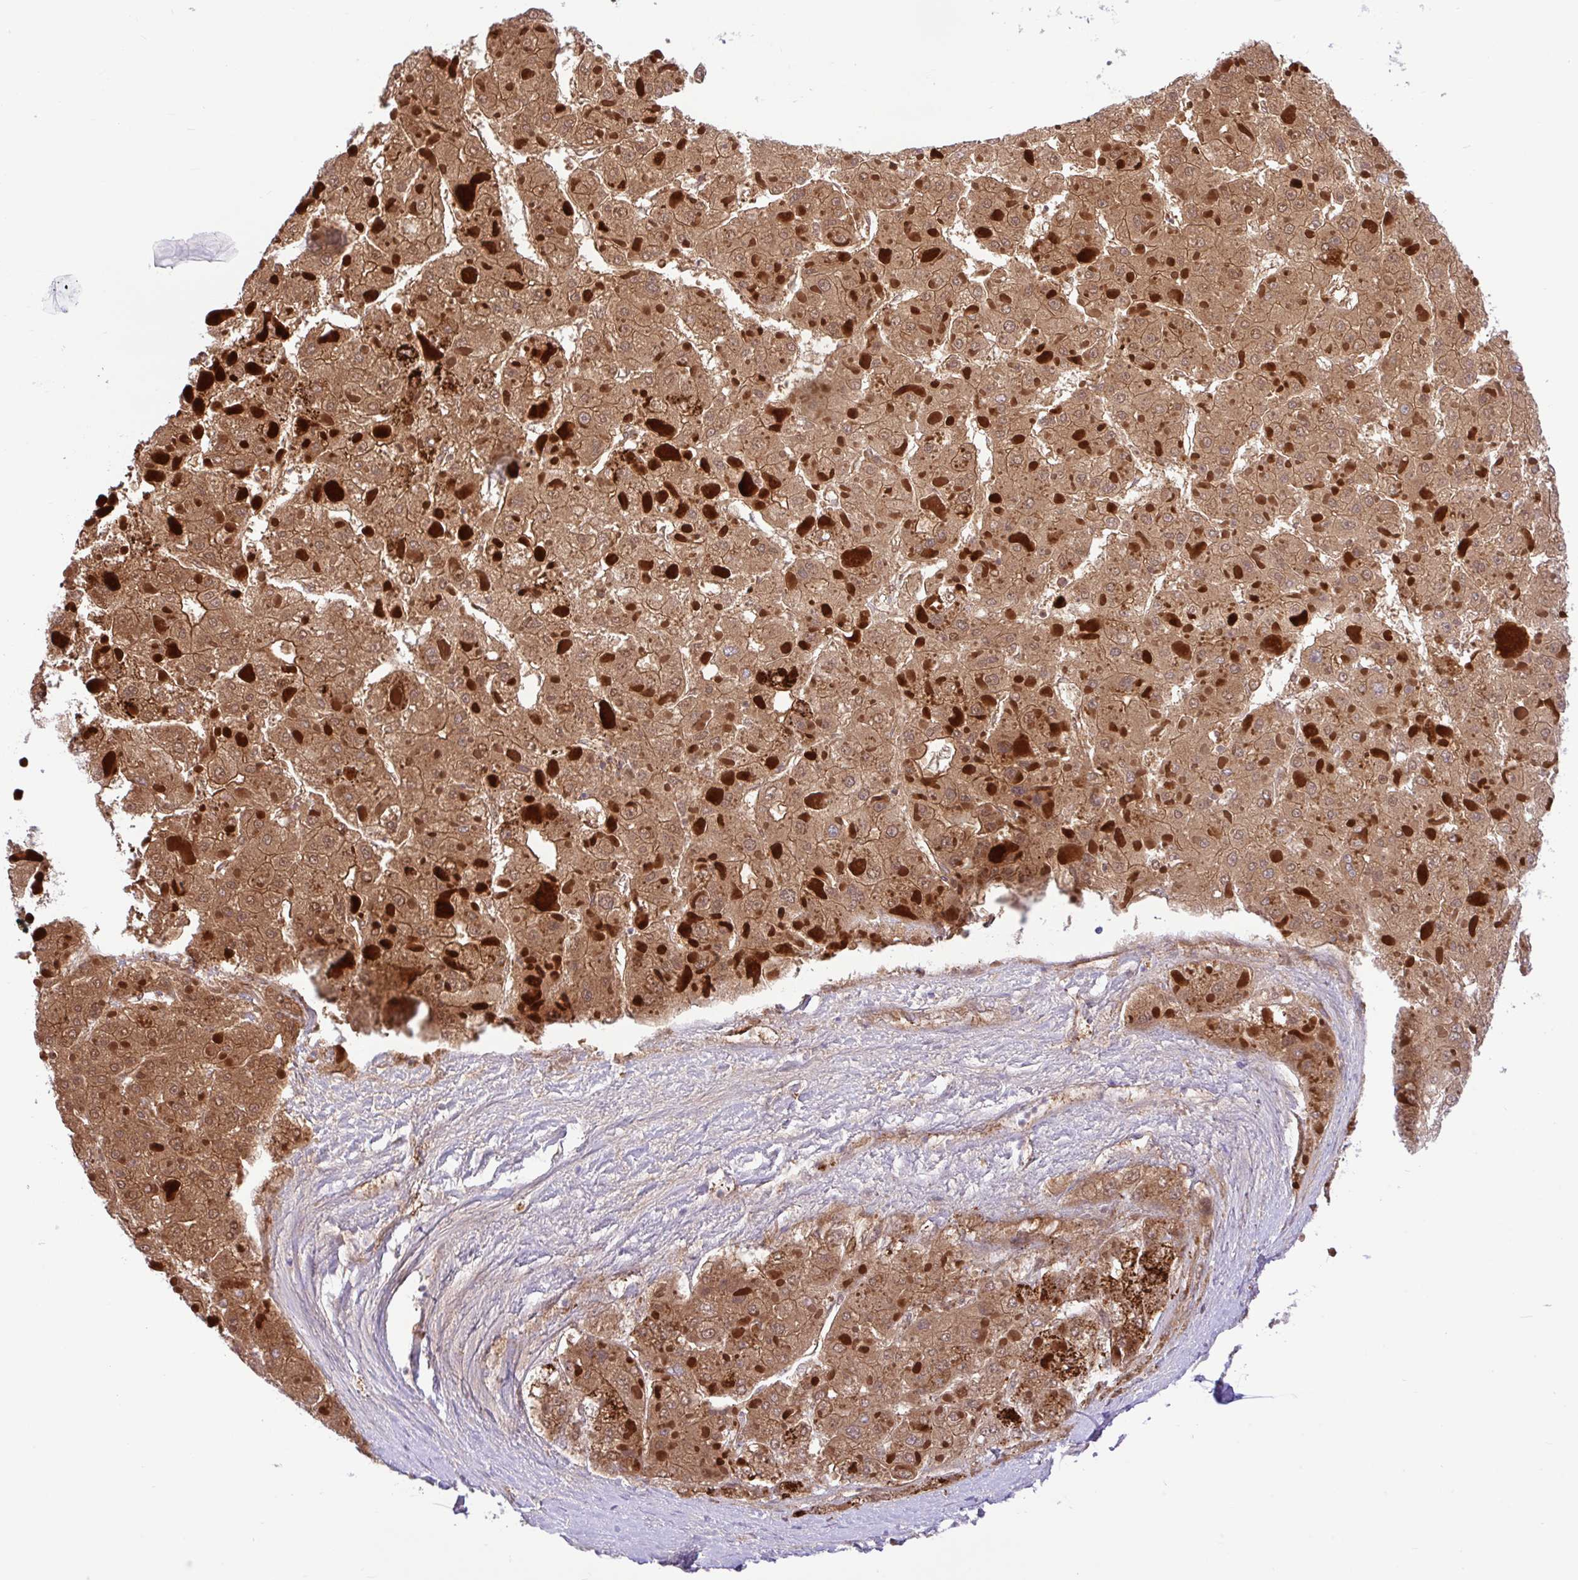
{"staining": {"intensity": "moderate", "quantity": ">75%", "location": "cytoplasmic/membranous"}, "tissue": "liver cancer", "cell_type": "Tumor cells", "image_type": "cancer", "snomed": [{"axis": "morphology", "description": "Carcinoma, Hepatocellular, NOS"}, {"axis": "topography", "description": "Liver"}], "caption": "Immunohistochemical staining of liver cancer displays medium levels of moderate cytoplasmic/membranous expression in about >75% of tumor cells. The protein of interest is stained brown, and the nuclei are stained in blue (DAB (3,3'-diaminobenzidine) IHC with brightfield microscopy, high magnification).", "gene": "ZNF101", "patient": {"sex": "female", "age": 73}}